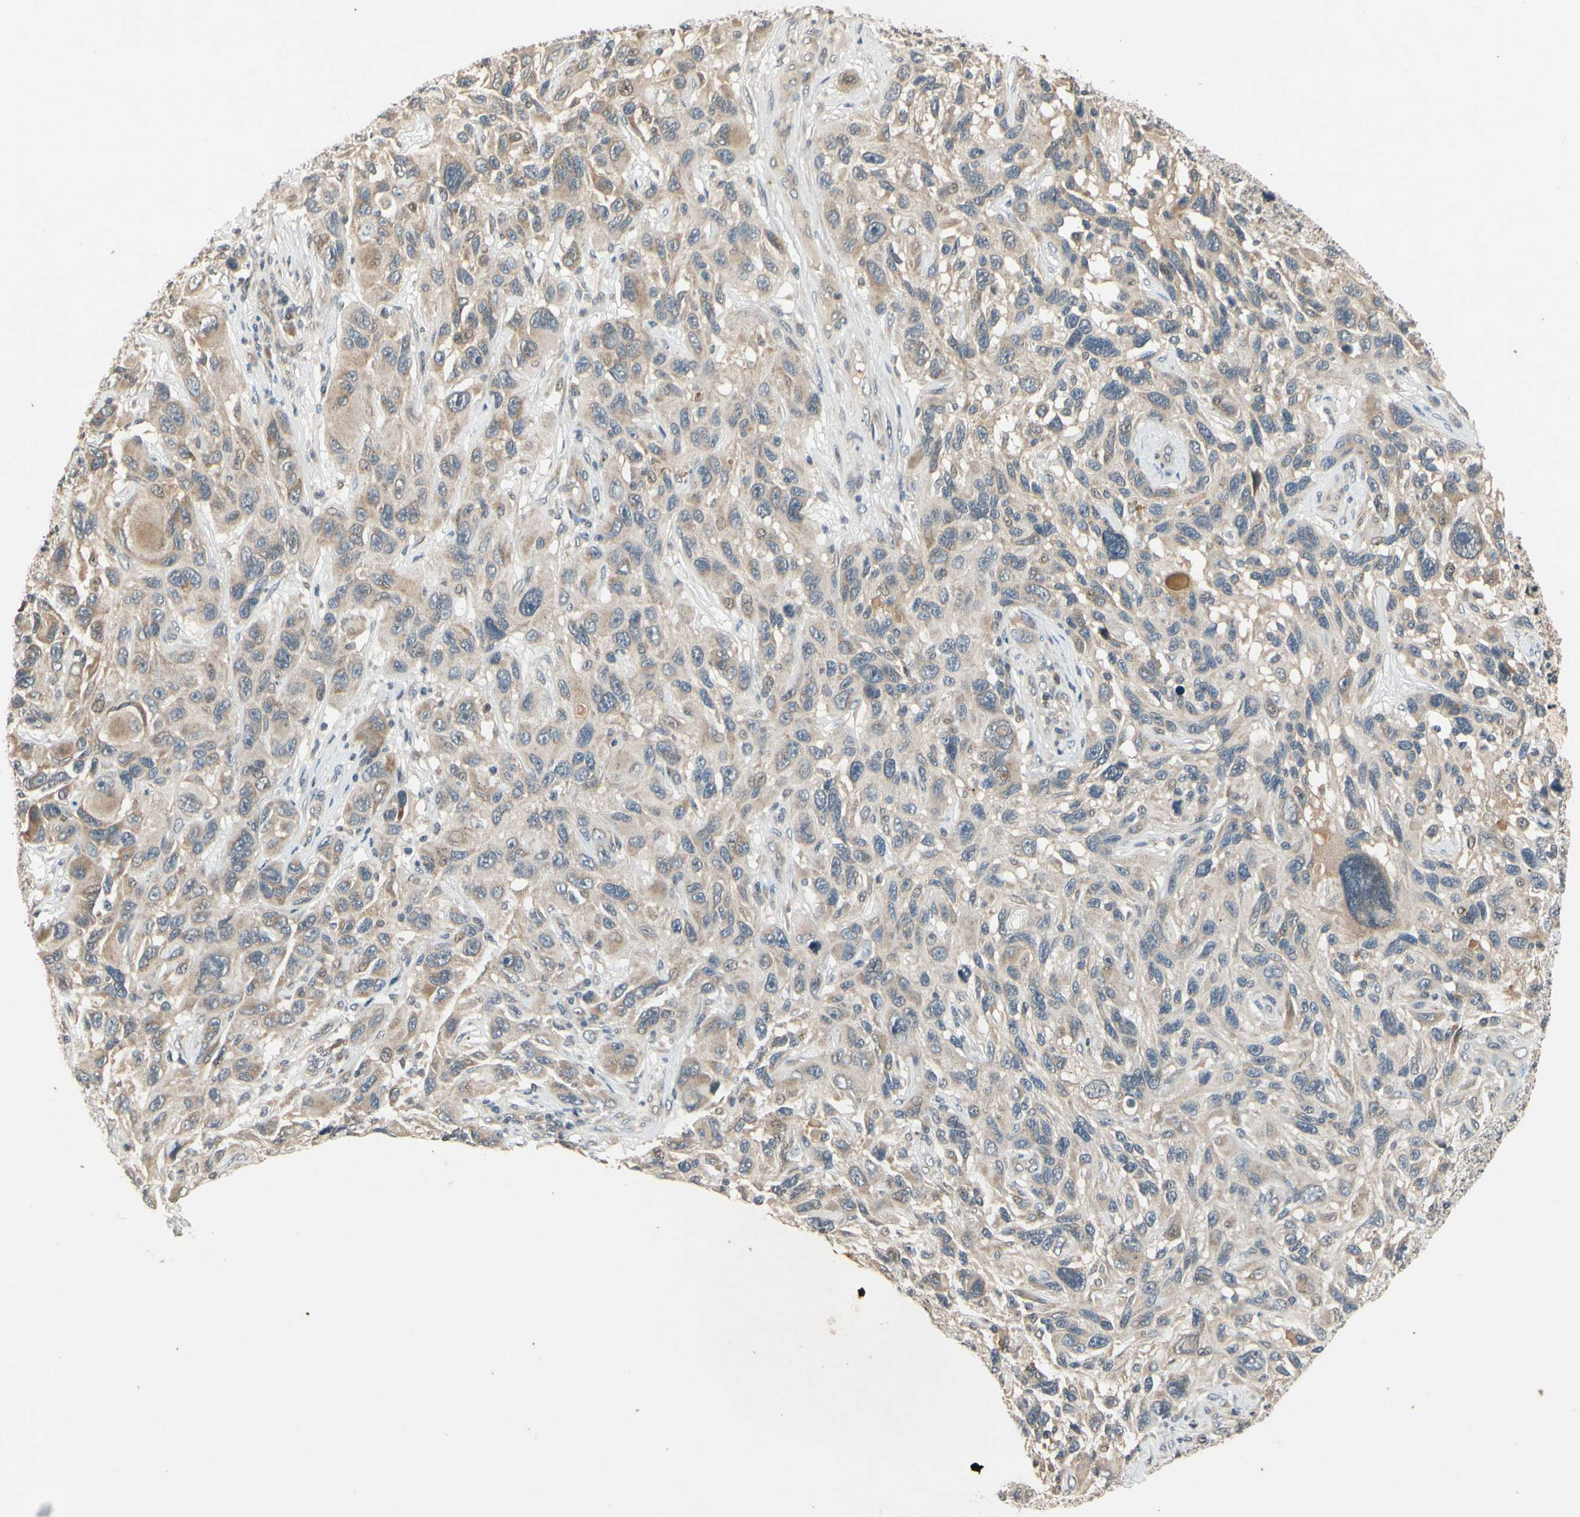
{"staining": {"intensity": "weak", "quantity": ">75%", "location": "cytoplasmic/membranous"}, "tissue": "melanoma", "cell_type": "Tumor cells", "image_type": "cancer", "snomed": [{"axis": "morphology", "description": "Malignant melanoma, NOS"}, {"axis": "topography", "description": "Skin"}], "caption": "DAB (3,3'-diaminobenzidine) immunohistochemical staining of human melanoma exhibits weak cytoplasmic/membranous protein staining in about >75% of tumor cells.", "gene": "ATP2C1", "patient": {"sex": "male", "age": 53}}